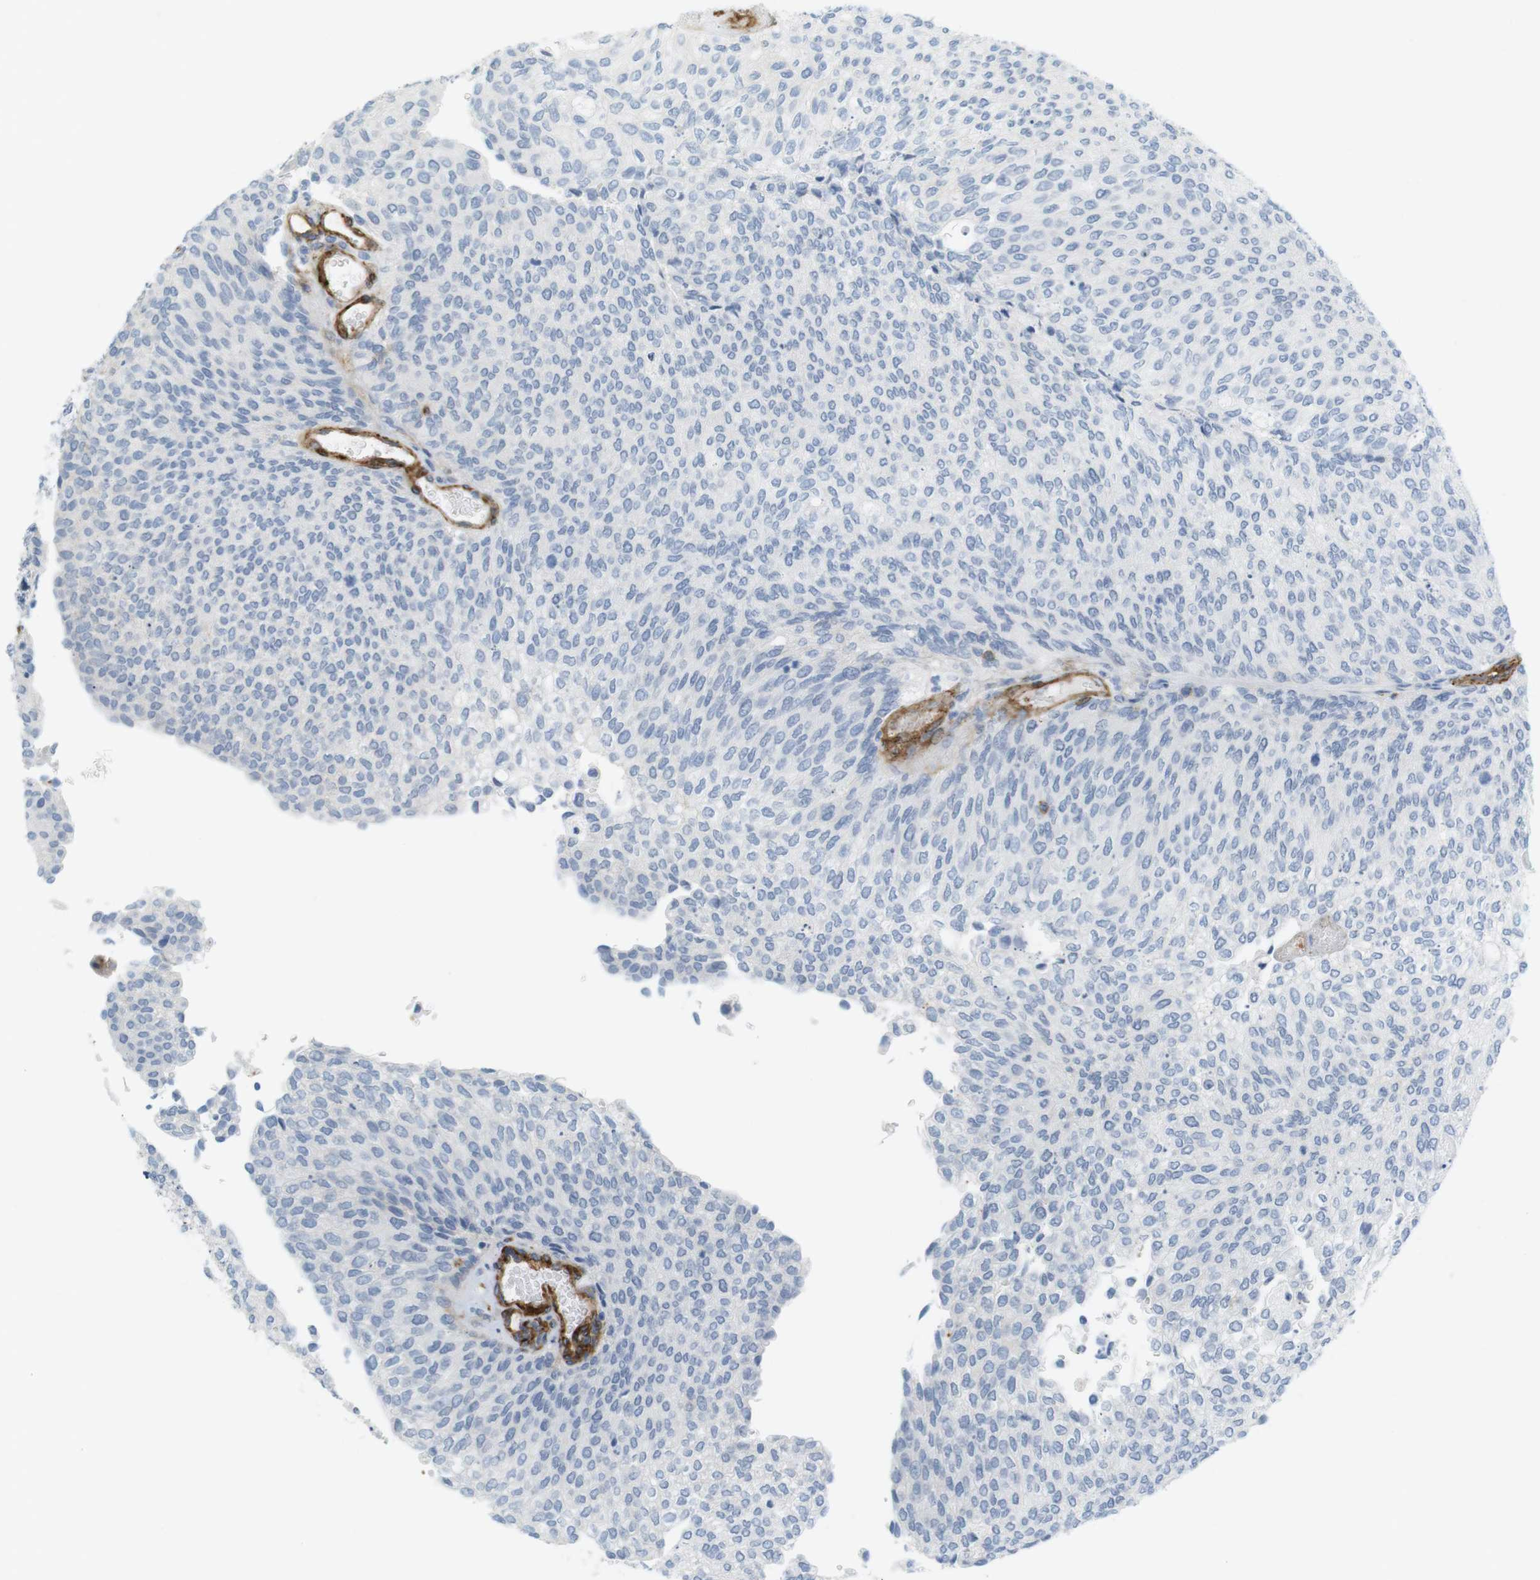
{"staining": {"intensity": "negative", "quantity": "none", "location": "none"}, "tissue": "urothelial cancer", "cell_type": "Tumor cells", "image_type": "cancer", "snomed": [{"axis": "morphology", "description": "Urothelial carcinoma, Low grade"}, {"axis": "topography", "description": "Urinary bladder"}], "caption": "High magnification brightfield microscopy of low-grade urothelial carcinoma stained with DAB (3,3'-diaminobenzidine) (brown) and counterstained with hematoxylin (blue): tumor cells show no significant expression. Nuclei are stained in blue.", "gene": "F2R", "patient": {"sex": "female", "age": 79}}